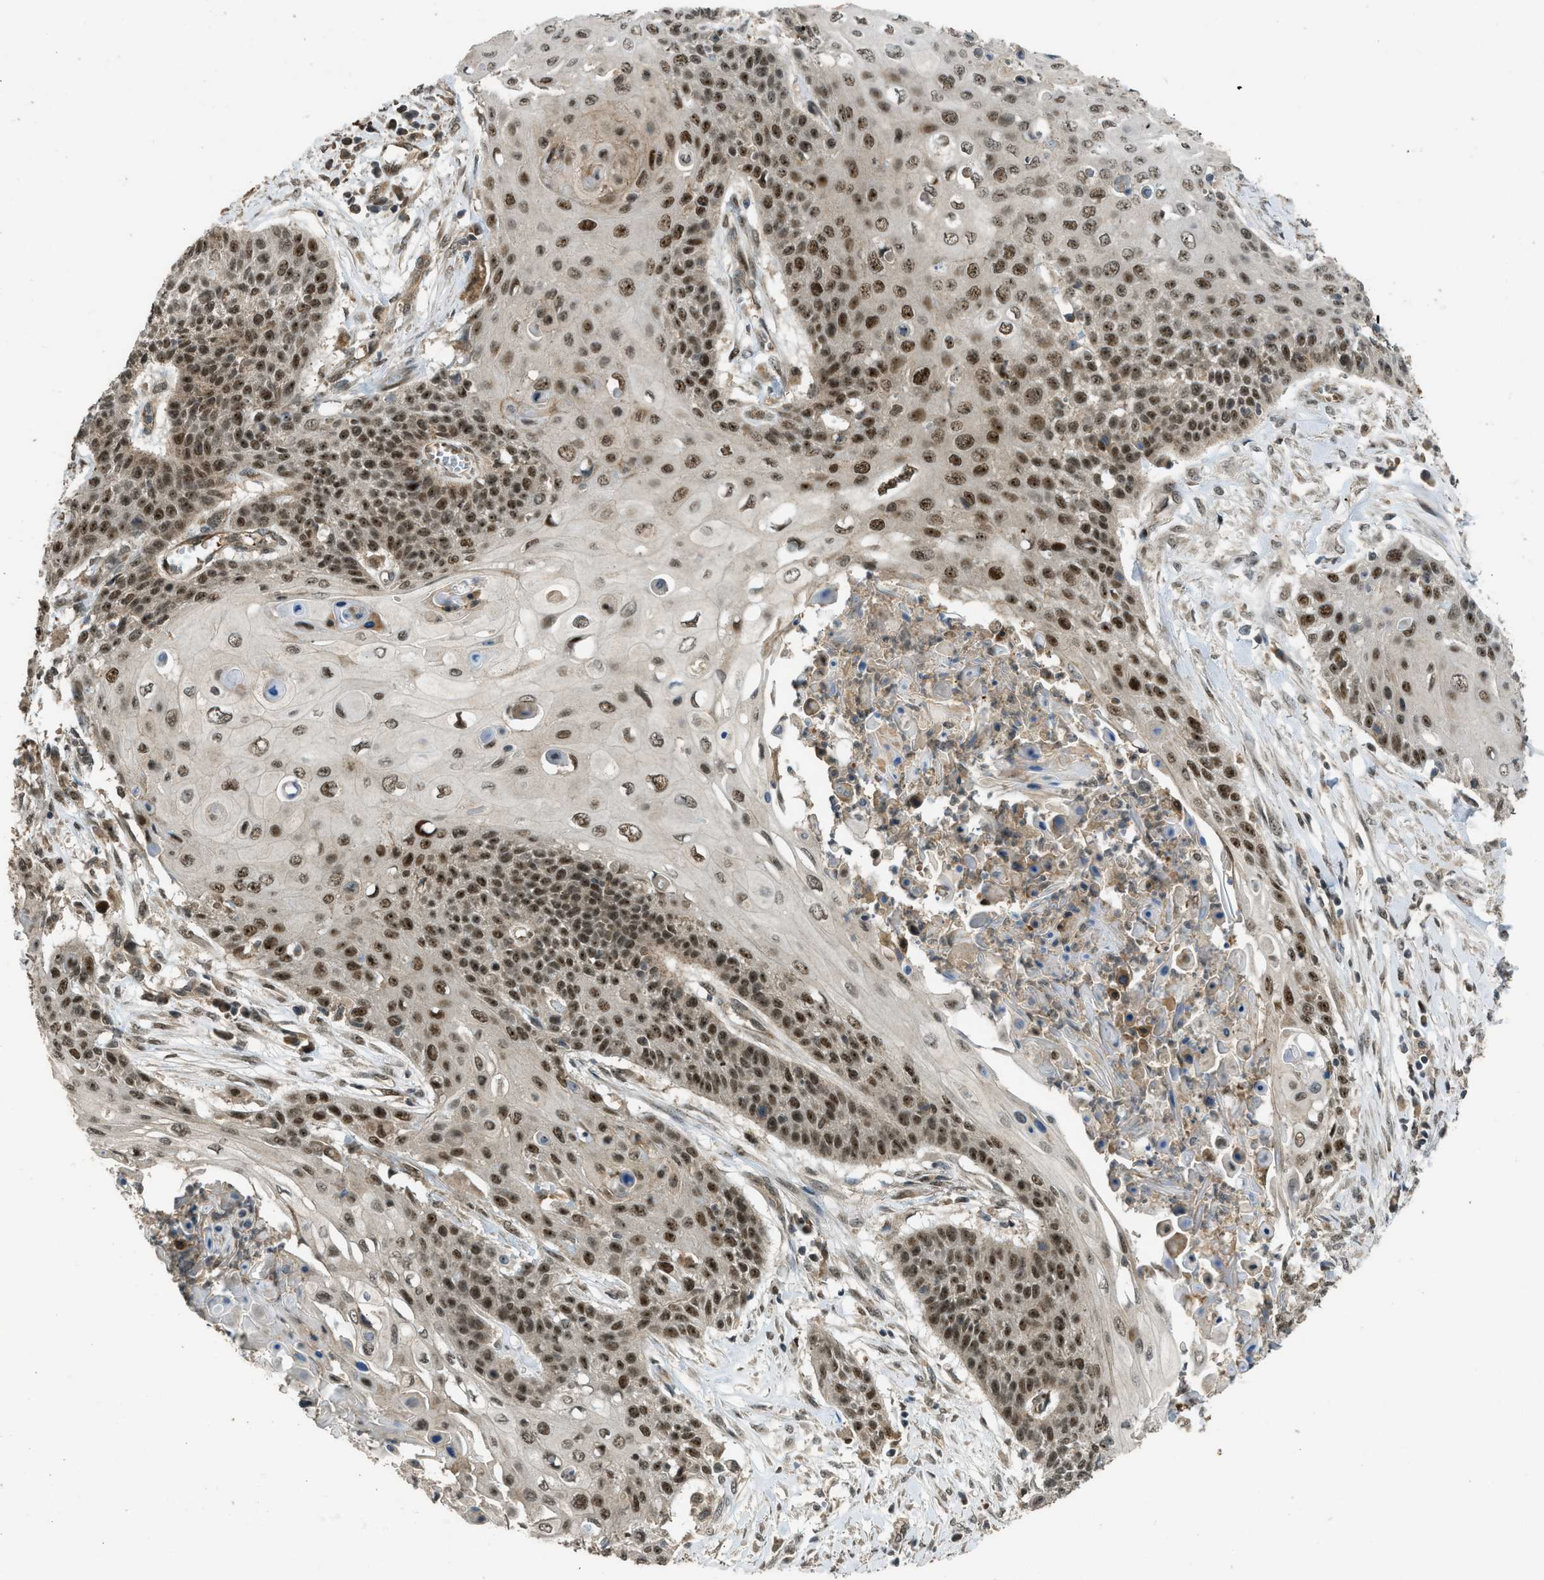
{"staining": {"intensity": "moderate", "quantity": ">75%", "location": "nuclear"}, "tissue": "cervical cancer", "cell_type": "Tumor cells", "image_type": "cancer", "snomed": [{"axis": "morphology", "description": "Squamous cell carcinoma, NOS"}, {"axis": "topography", "description": "Cervix"}], "caption": "Tumor cells exhibit medium levels of moderate nuclear positivity in approximately >75% of cells in cervical cancer (squamous cell carcinoma).", "gene": "GET1", "patient": {"sex": "female", "age": 39}}